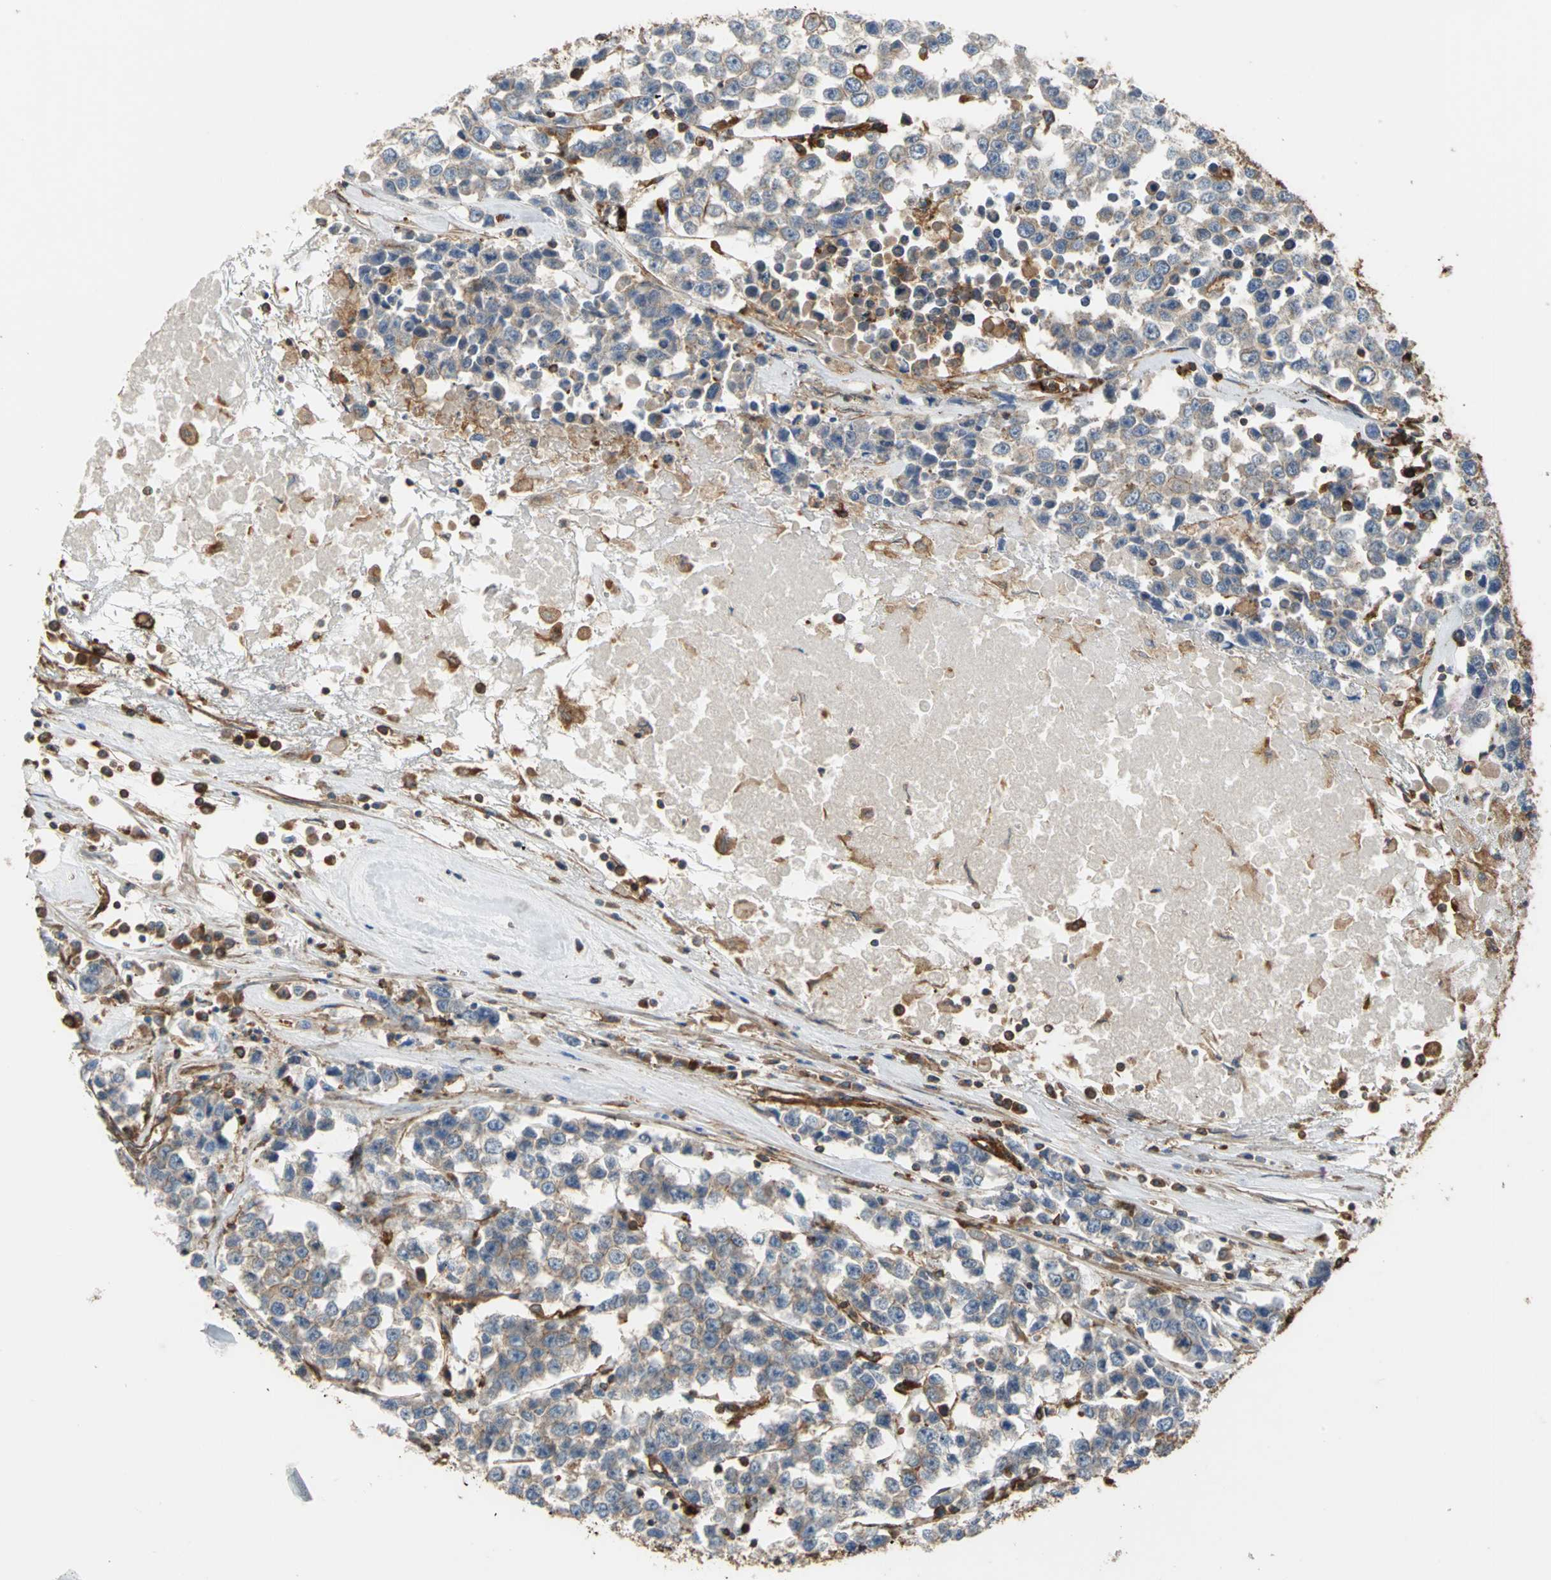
{"staining": {"intensity": "weak", "quantity": "25%-75%", "location": "cytoplasmic/membranous"}, "tissue": "testis cancer", "cell_type": "Tumor cells", "image_type": "cancer", "snomed": [{"axis": "morphology", "description": "Seminoma, NOS"}, {"axis": "morphology", "description": "Carcinoma, Embryonal, NOS"}, {"axis": "topography", "description": "Testis"}], "caption": "IHC image of testis cancer (seminoma) stained for a protein (brown), which exhibits low levels of weak cytoplasmic/membranous staining in about 25%-75% of tumor cells.", "gene": "TLN1", "patient": {"sex": "male", "age": 52}}